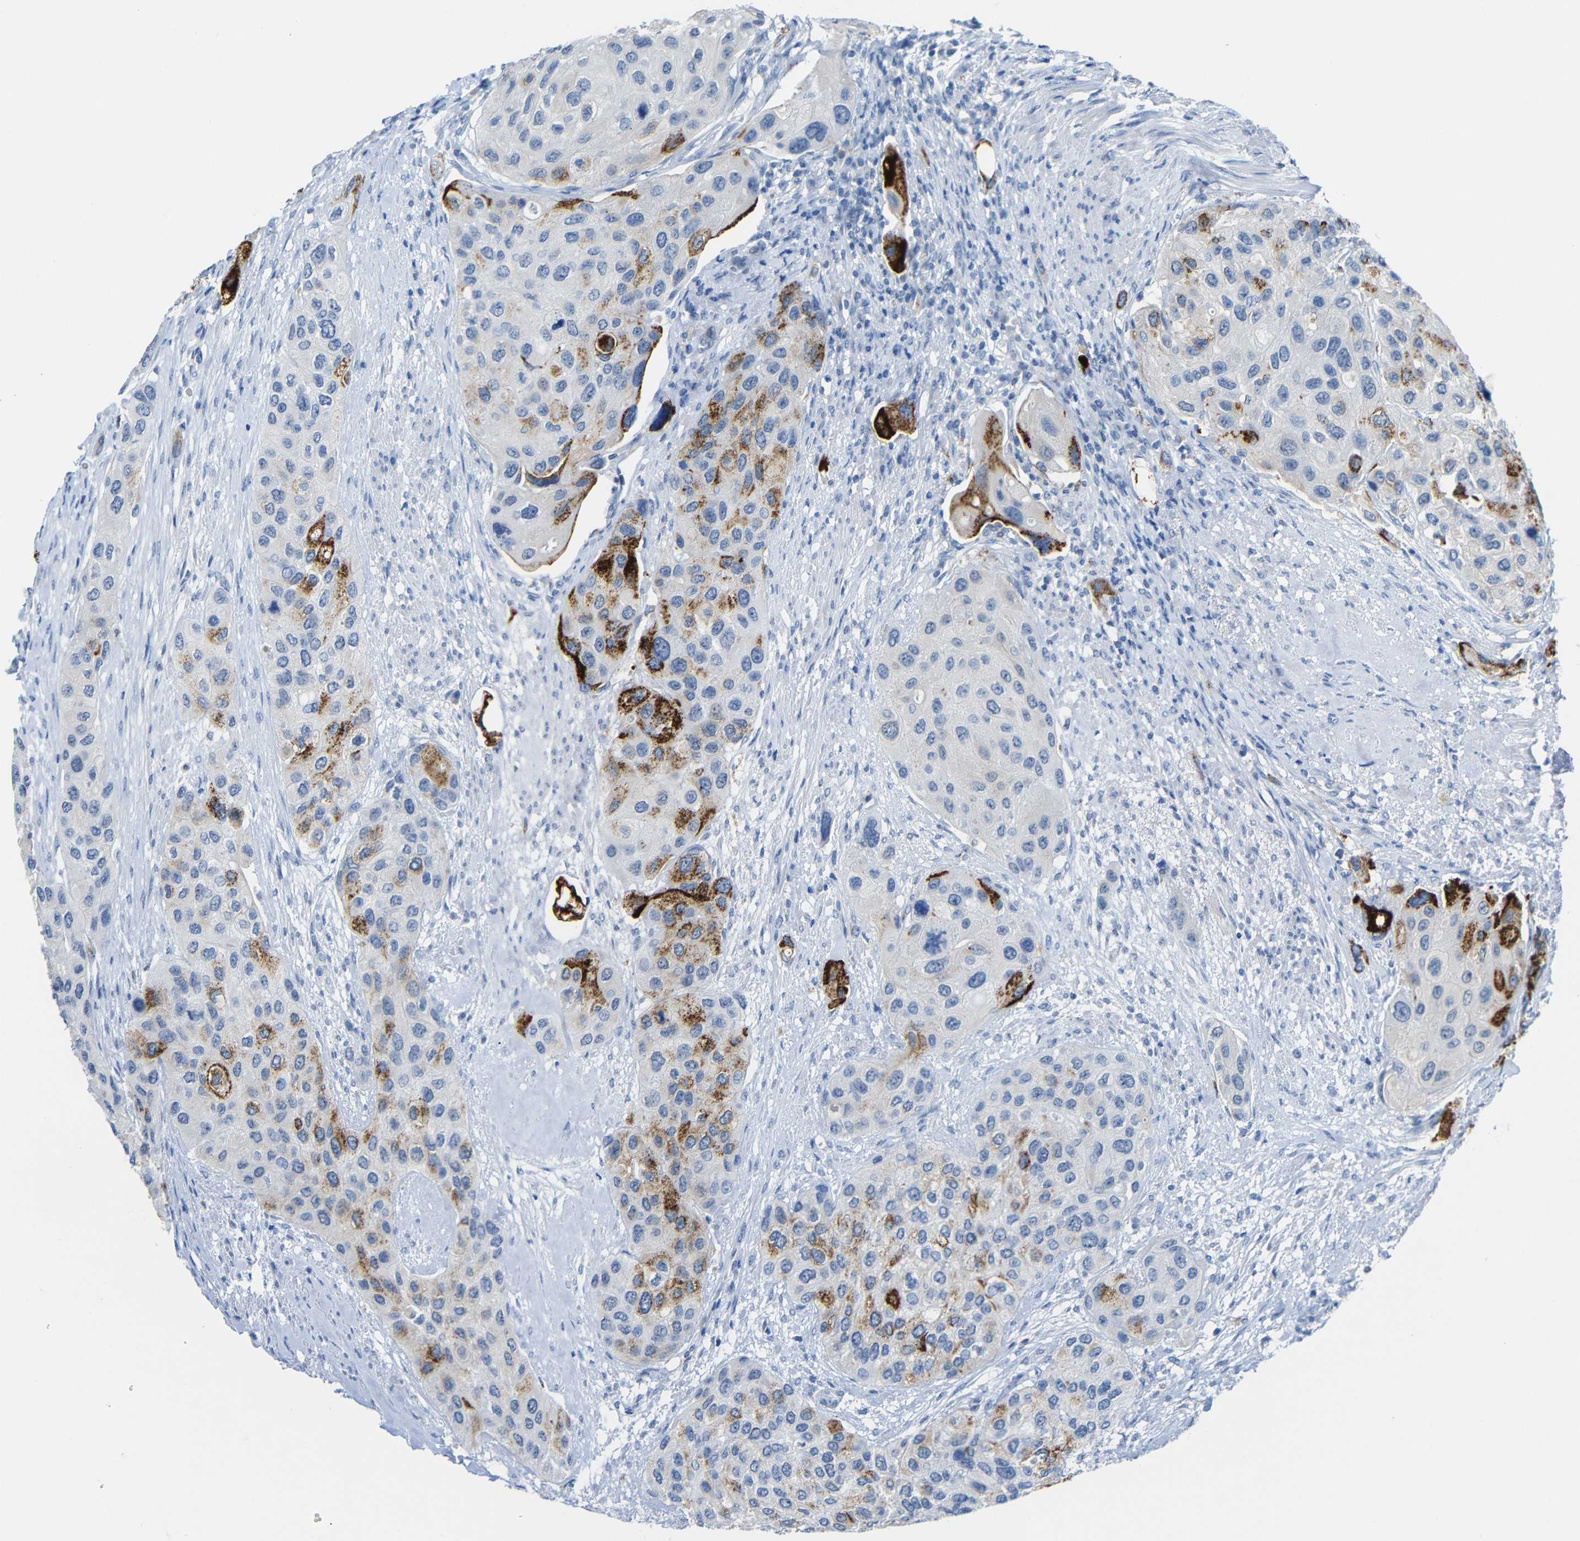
{"staining": {"intensity": "strong", "quantity": "<25%", "location": "cytoplasmic/membranous"}, "tissue": "urothelial cancer", "cell_type": "Tumor cells", "image_type": "cancer", "snomed": [{"axis": "morphology", "description": "Urothelial carcinoma, High grade"}, {"axis": "topography", "description": "Urinary bladder"}], "caption": "About <25% of tumor cells in urothelial cancer demonstrate strong cytoplasmic/membranous protein staining as visualized by brown immunohistochemical staining.", "gene": "C15orf48", "patient": {"sex": "female", "age": 56}}